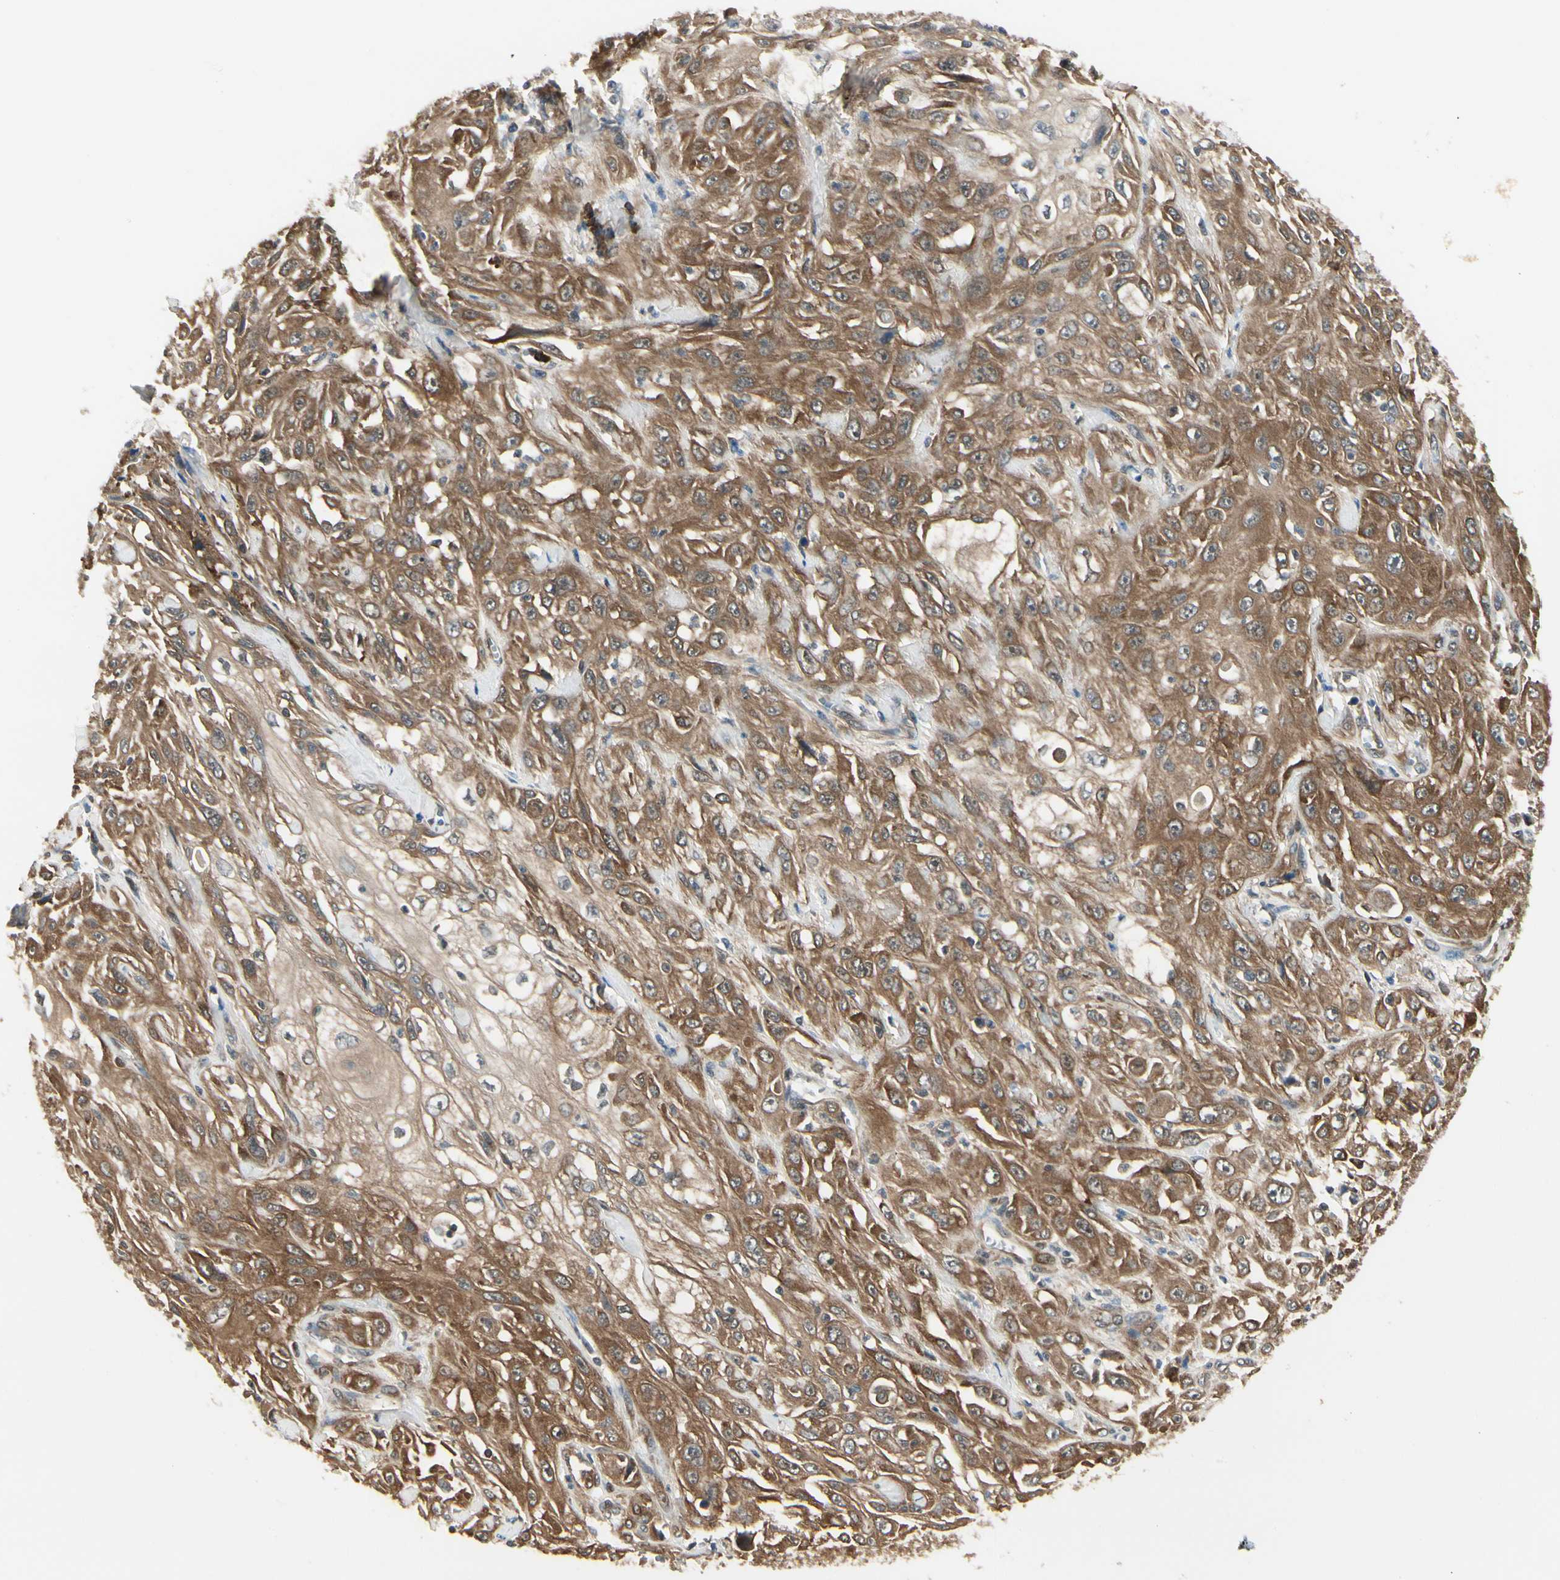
{"staining": {"intensity": "moderate", "quantity": ">75%", "location": "cytoplasmic/membranous"}, "tissue": "skin cancer", "cell_type": "Tumor cells", "image_type": "cancer", "snomed": [{"axis": "morphology", "description": "Squamous cell carcinoma, NOS"}, {"axis": "morphology", "description": "Squamous cell carcinoma, metastatic, NOS"}, {"axis": "topography", "description": "Skin"}, {"axis": "topography", "description": "Lymph node"}], "caption": "Moderate cytoplasmic/membranous protein staining is identified in approximately >75% of tumor cells in squamous cell carcinoma (skin). The protein of interest is stained brown, and the nuclei are stained in blue (DAB IHC with brightfield microscopy, high magnification).", "gene": "NME1-NME2", "patient": {"sex": "male", "age": 75}}